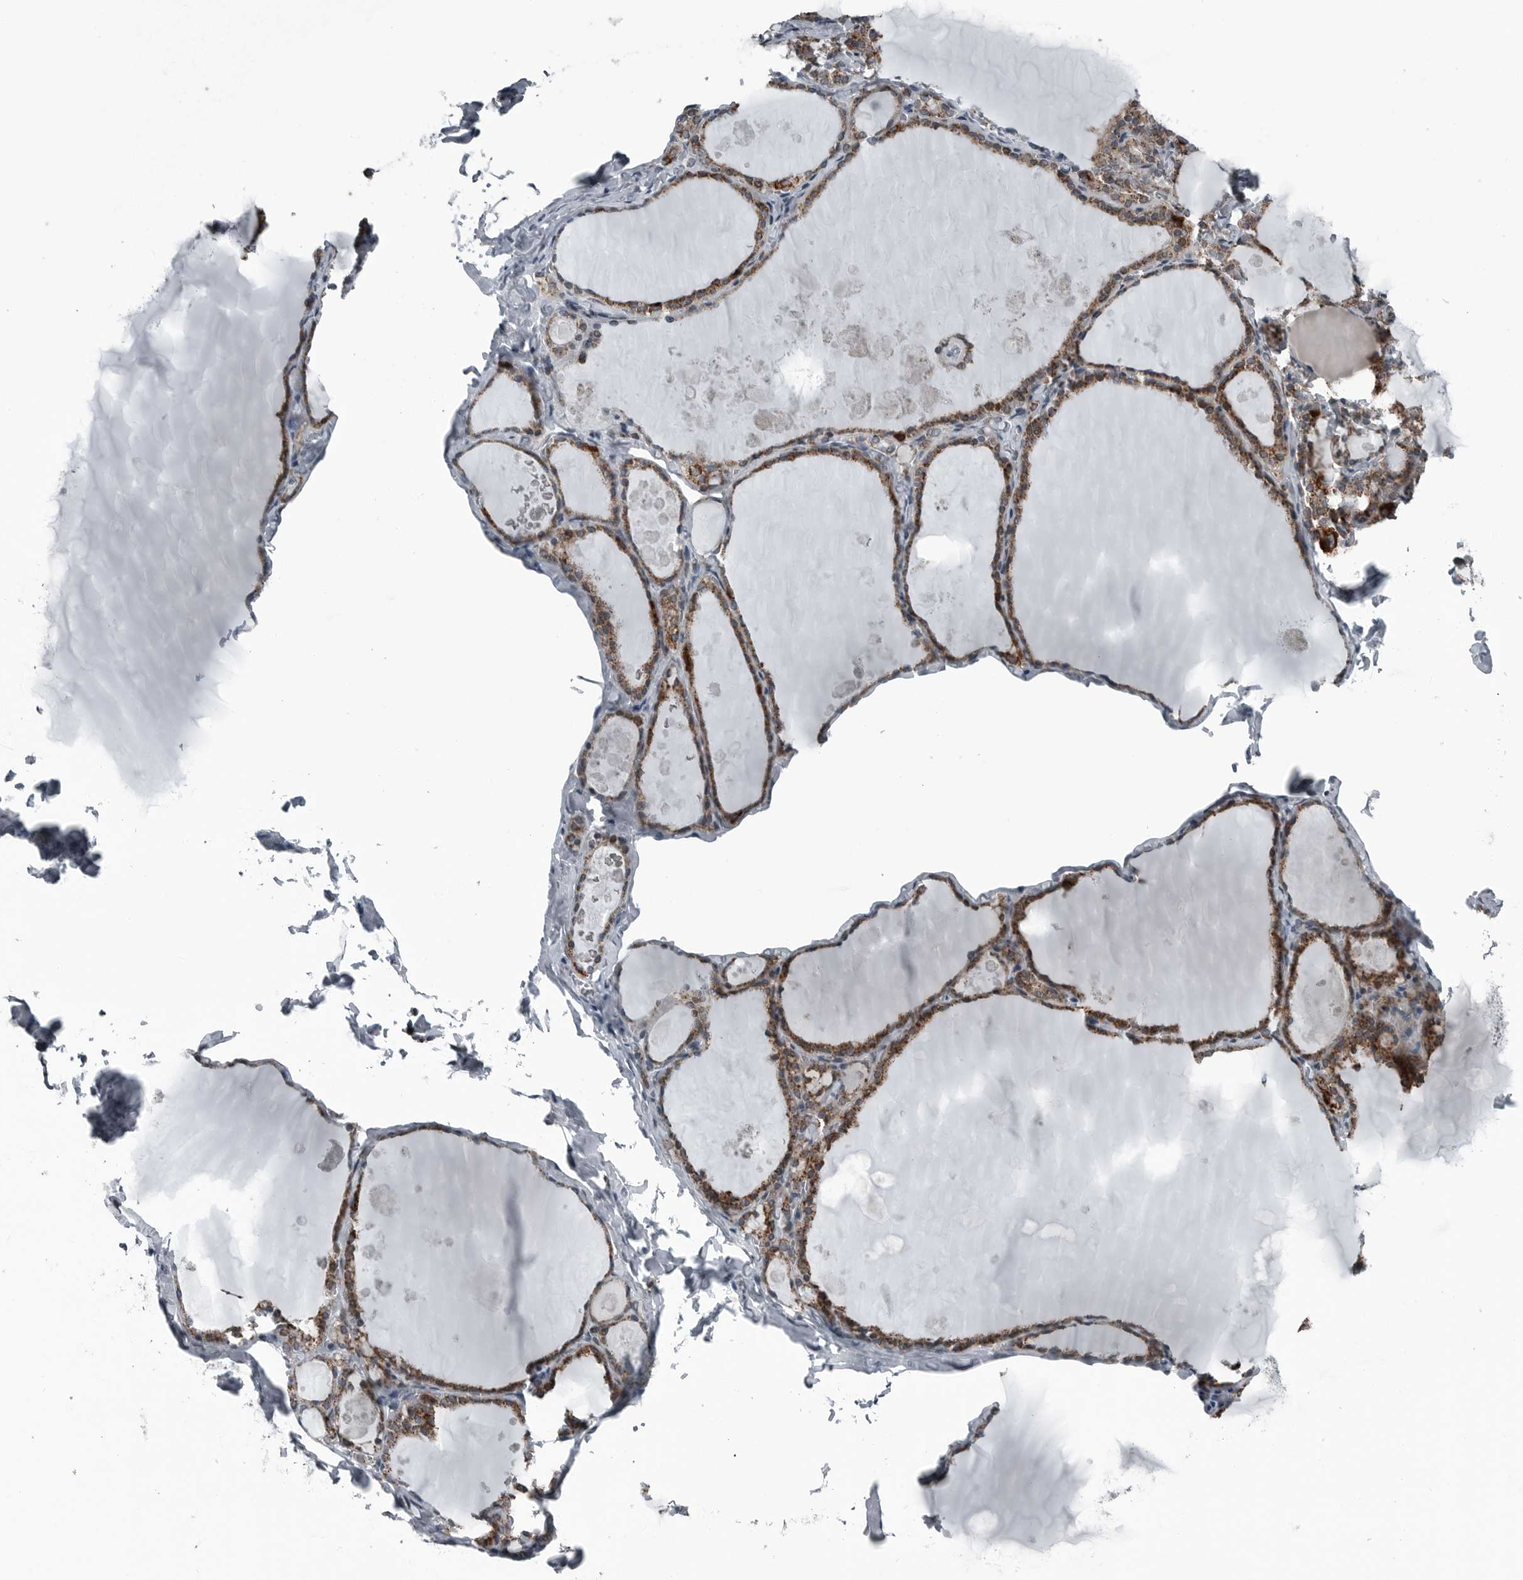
{"staining": {"intensity": "moderate", "quantity": ">75%", "location": "cytoplasmic/membranous"}, "tissue": "thyroid gland", "cell_type": "Glandular cells", "image_type": "normal", "snomed": [{"axis": "morphology", "description": "Normal tissue, NOS"}, {"axis": "topography", "description": "Thyroid gland"}], "caption": "This is a photomicrograph of immunohistochemistry staining of normal thyroid gland, which shows moderate positivity in the cytoplasmic/membranous of glandular cells.", "gene": "GAK", "patient": {"sex": "male", "age": 56}}